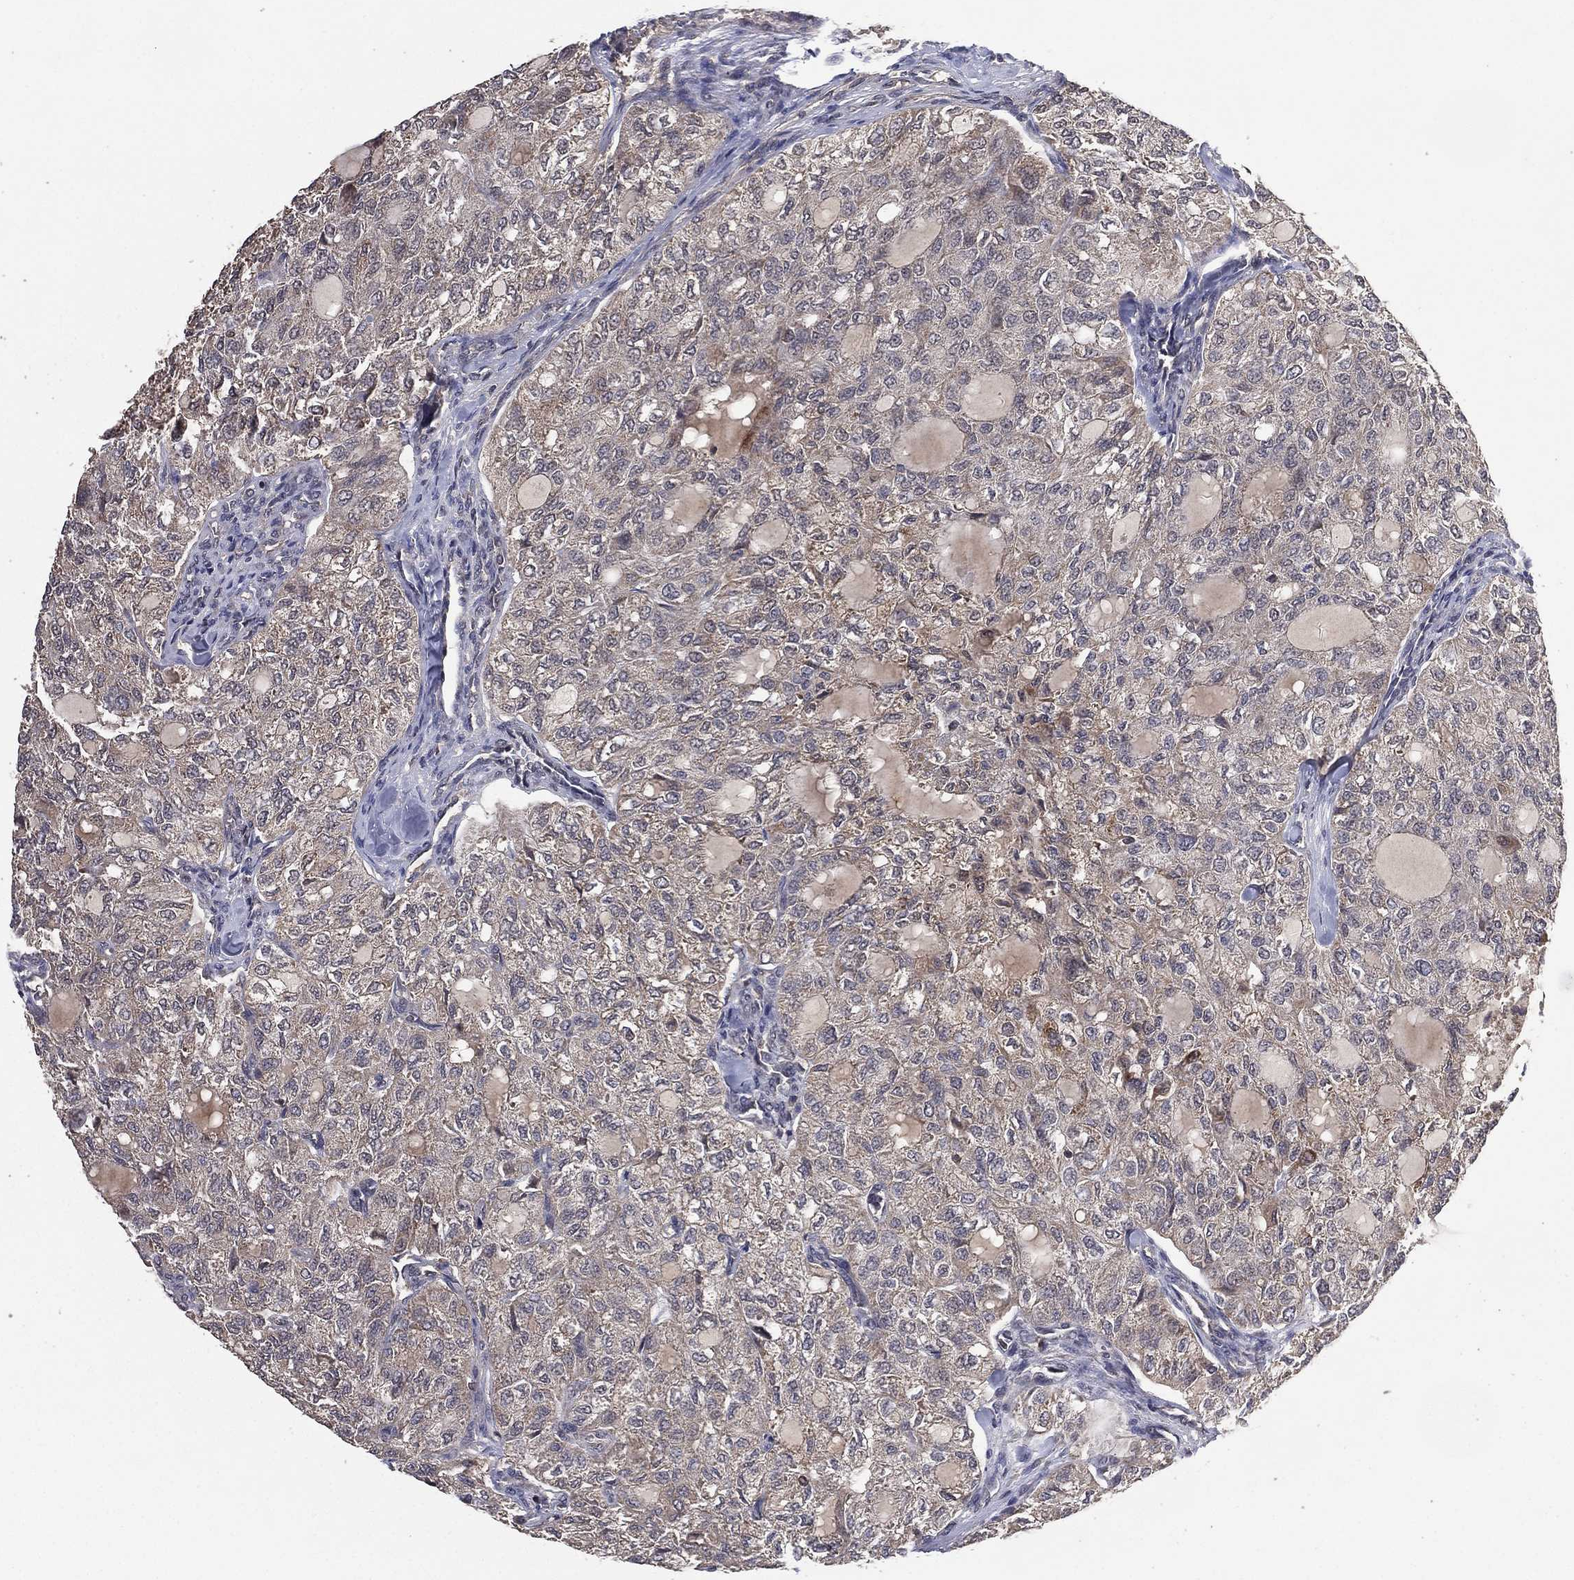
{"staining": {"intensity": "weak", "quantity": "<25%", "location": "cytoplasmic/membranous"}, "tissue": "thyroid cancer", "cell_type": "Tumor cells", "image_type": "cancer", "snomed": [{"axis": "morphology", "description": "Follicular adenoma carcinoma, NOS"}, {"axis": "topography", "description": "Thyroid gland"}], "caption": "Protein analysis of thyroid cancer (follicular adenoma carcinoma) shows no significant staining in tumor cells.", "gene": "NELFCD", "patient": {"sex": "male", "age": 75}}